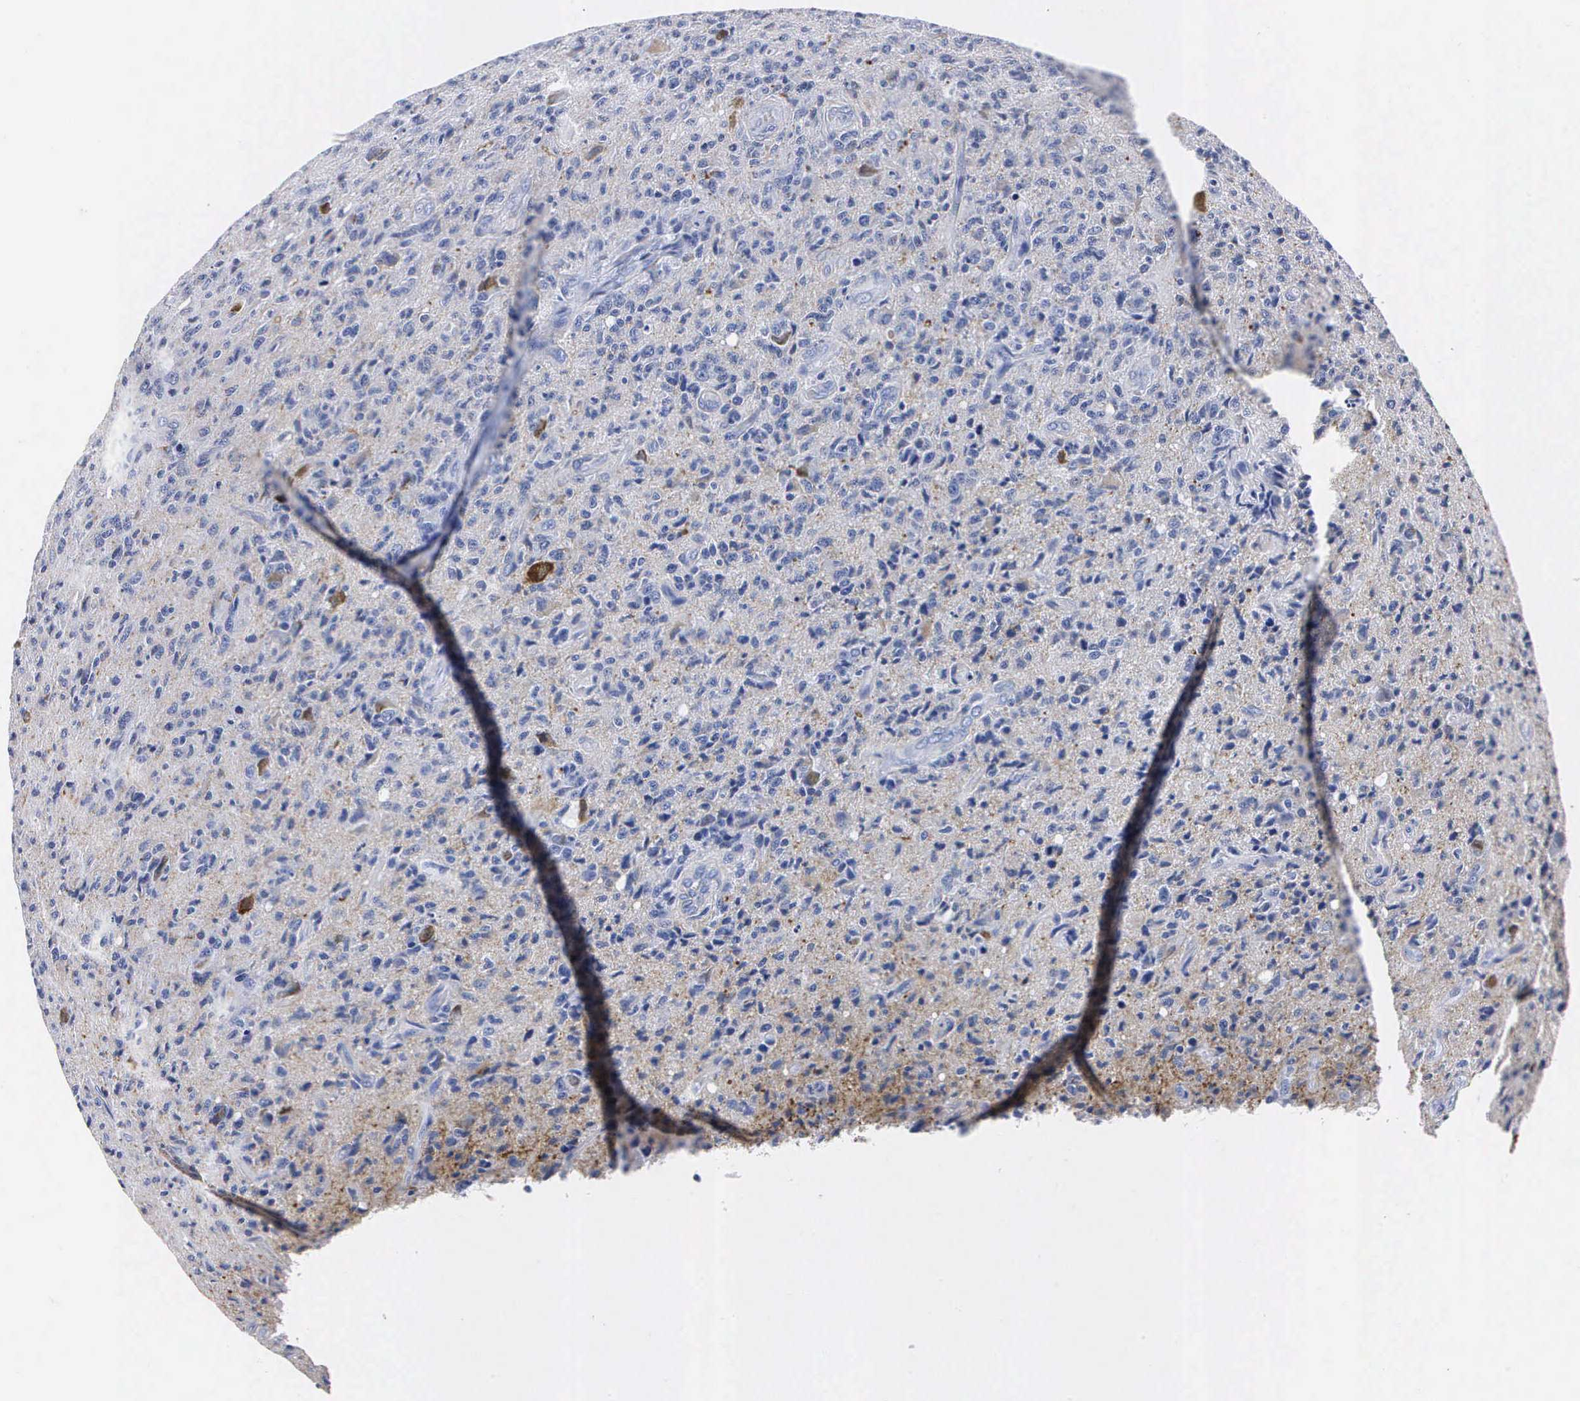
{"staining": {"intensity": "weak", "quantity": "<25%", "location": "cytoplasmic/membranous"}, "tissue": "glioma", "cell_type": "Tumor cells", "image_type": "cancer", "snomed": [{"axis": "morphology", "description": "Glioma, malignant, High grade"}, {"axis": "topography", "description": "Brain"}], "caption": "An image of human malignant glioma (high-grade) is negative for staining in tumor cells. (Stains: DAB IHC with hematoxylin counter stain, Microscopy: brightfield microscopy at high magnification).", "gene": "ENO2", "patient": {"sex": "male", "age": 36}}